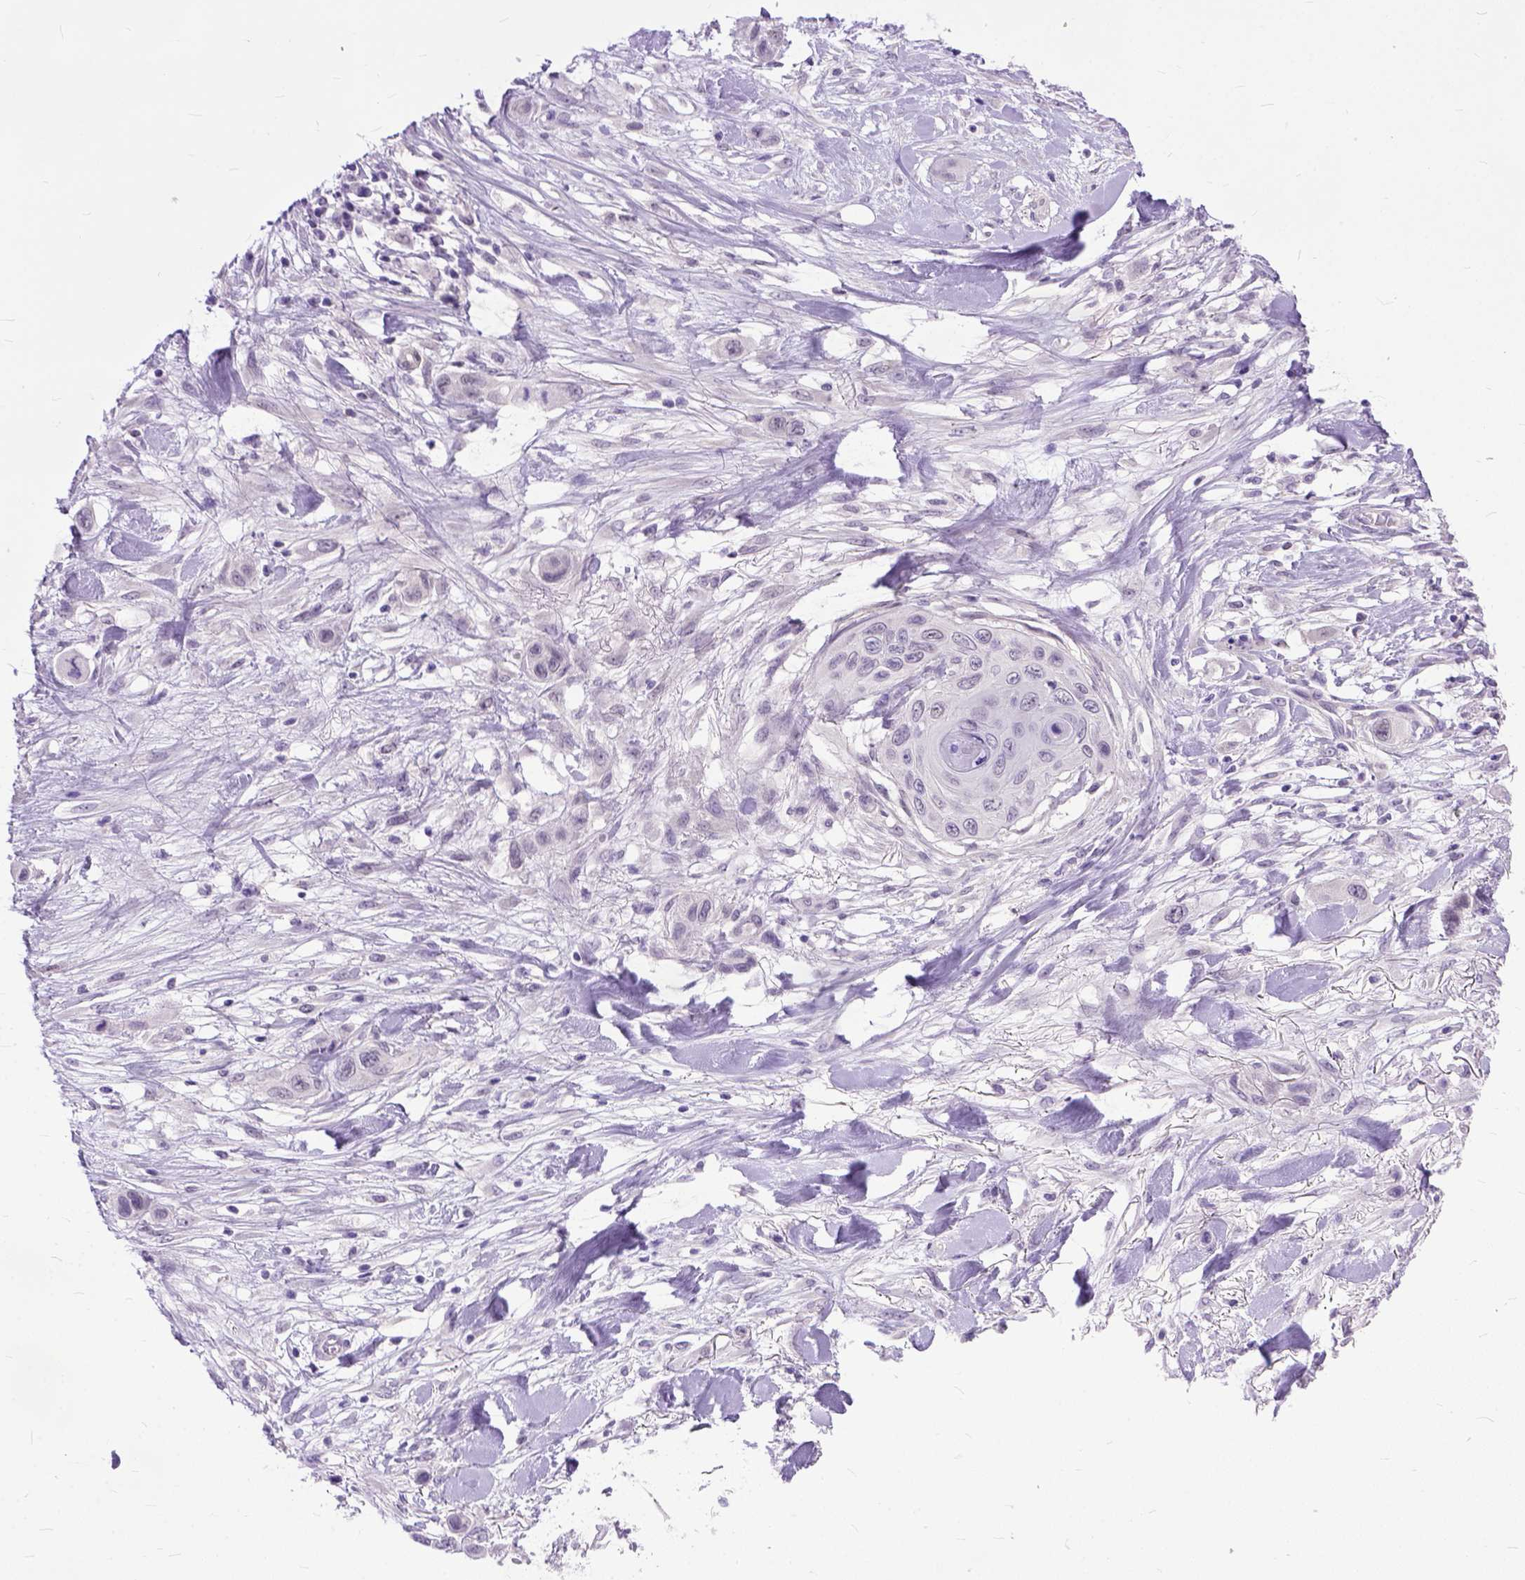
{"staining": {"intensity": "negative", "quantity": "none", "location": "none"}, "tissue": "skin cancer", "cell_type": "Tumor cells", "image_type": "cancer", "snomed": [{"axis": "morphology", "description": "Squamous cell carcinoma, NOS"}, {"axis": "topography", "description": "Skin"}], "caption": "Tumor cells are negative for protein expression in human skin squamous cell carcinoma. (Stains: DAB immunohistochemistry with hematoxylin counter stain, Microscopy: brightfield microscopy at high magnification).", "gene": "TCEAL7", "patient": {"sex": "male", "age": 79}}